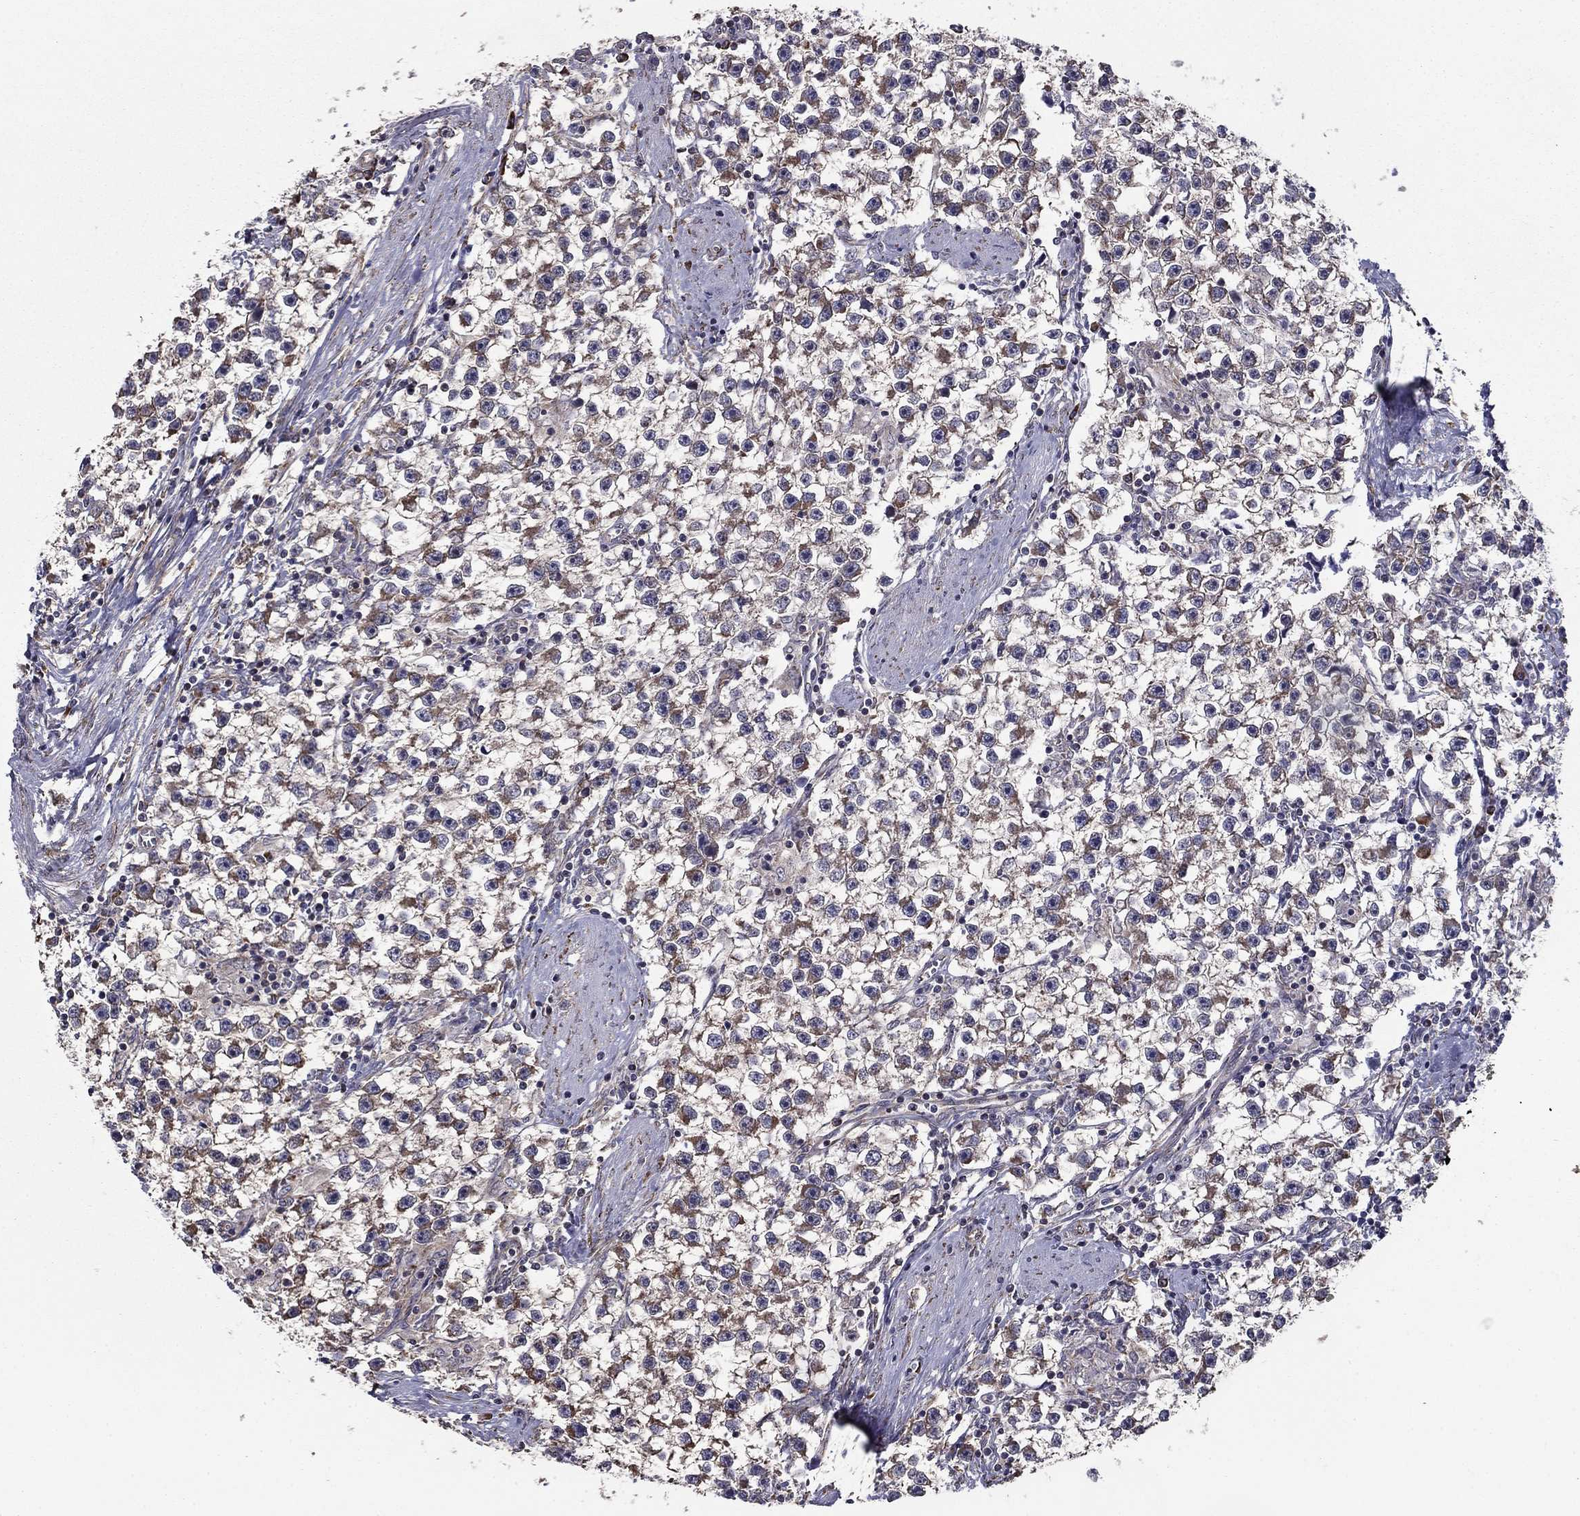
{"staining": {"intensity": "moderate", "quantity": "25%-75%", "location": "cytoplasmic/membranous"}, "tissue": "testis cancer", "cell_type": "Tumor cells", "image_type": "cancer", "snomed": [{"axis": "morphology", "description": "Seminoma, NOS"}, {"axis": "topography", "description": "Testis"}], "caption": "Testis cancer stained with a protein marker displays moderate staining in tumor cells.", "gene": "NKIRAS1", "patient": {"sex": "male", "age": 59}}